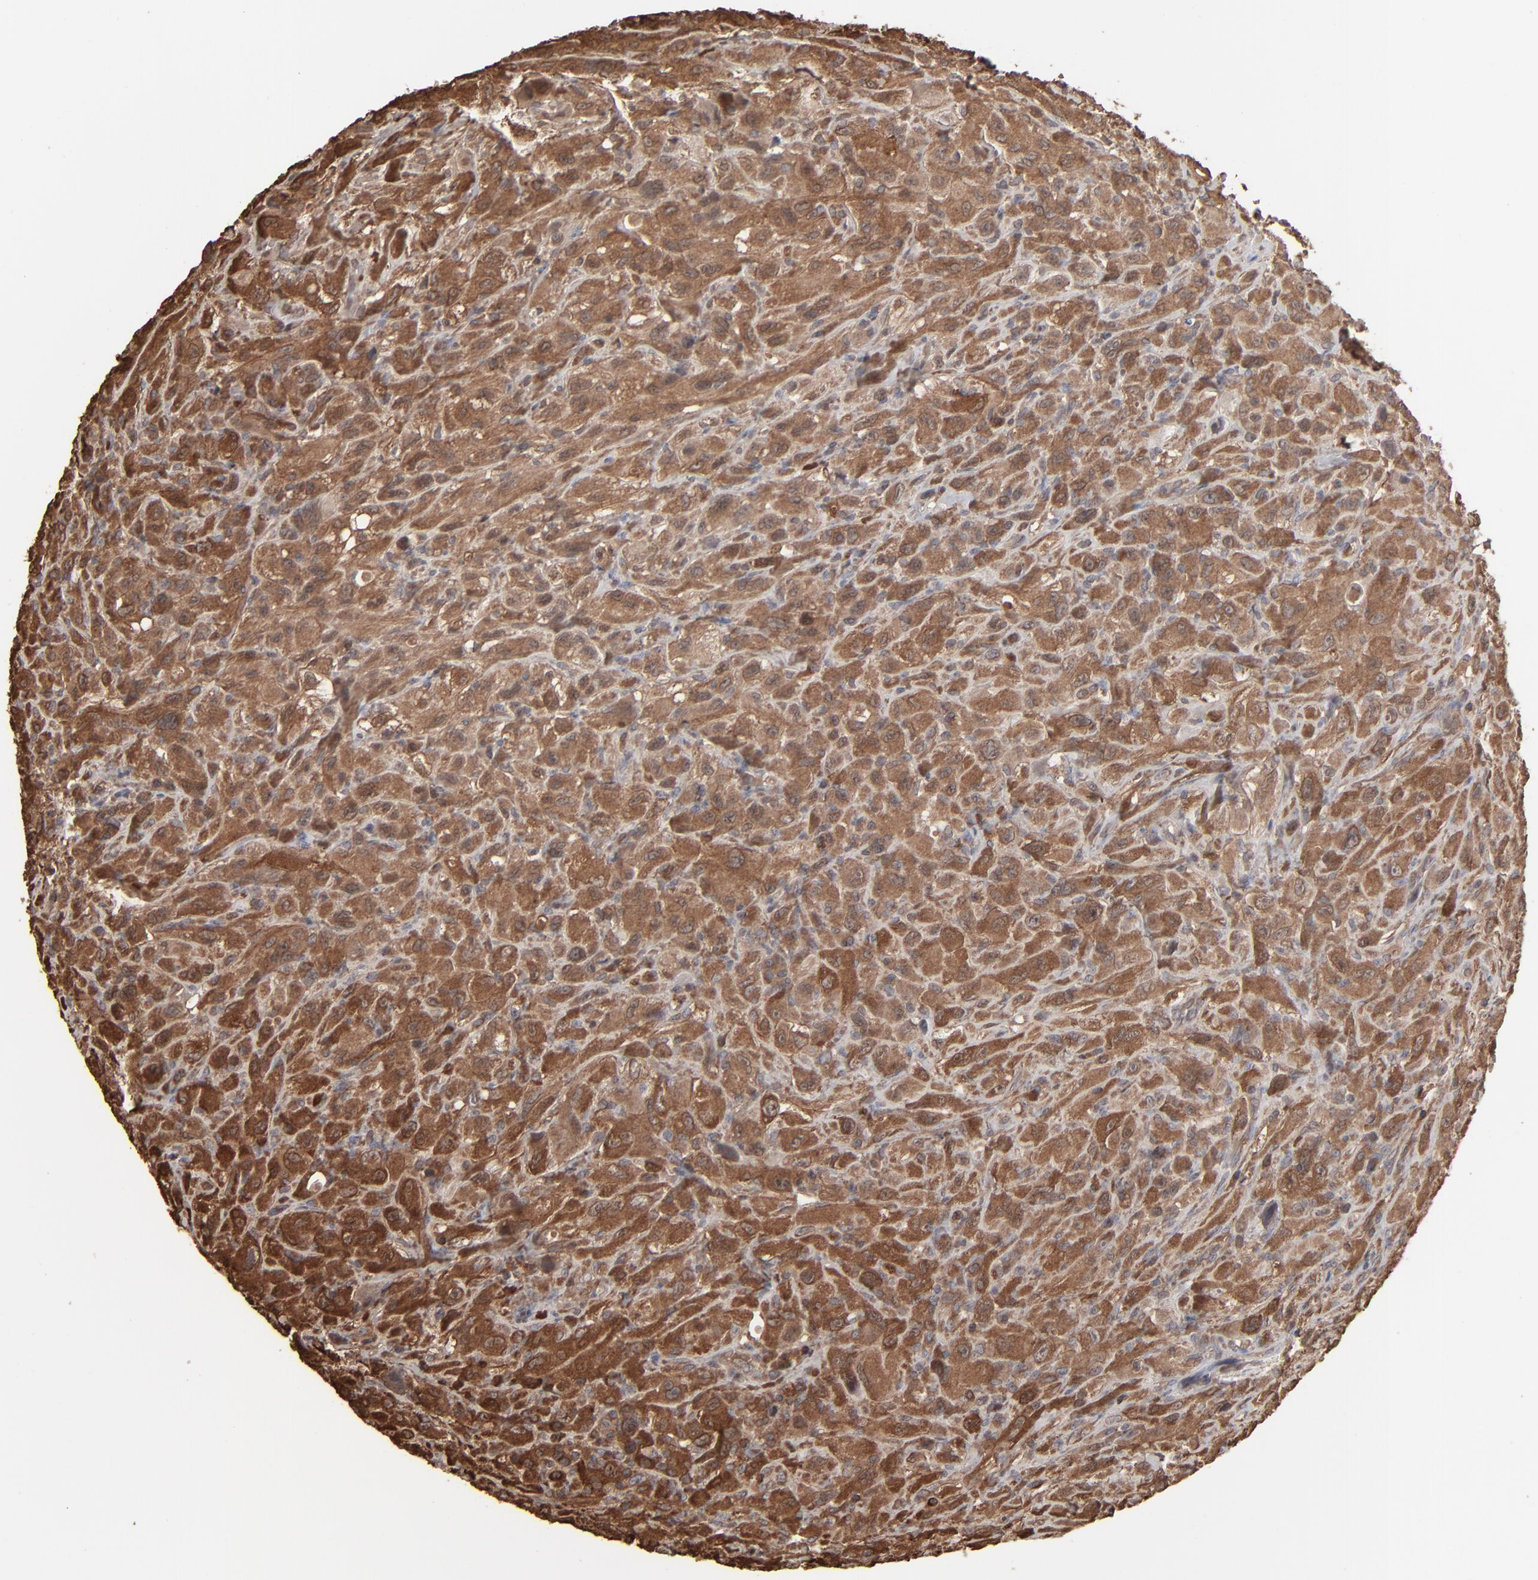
{"staining": {"intensity": "strong", "quantity": ">75%", "location": "cytoplasmic/membranous"}, "tissue": "glioma", "cell_type": "Tumor cells", "image_type": "cancer", "snomed": [{"axis": "morphology", "description": "Glioma, malignant, High grade"}, {"axis": "topography", "description": "Brain"}], "caption": "This photomicrograph demonstrates glioma stained with IHC to label a protein in brown. The cytoplasmic/membranous of tumor cells show strong positivity for the protein. Nuclei are counter-stained blue.", "gene": "NME1-NME2", "patient": {"sex": "male", "age": 48}}